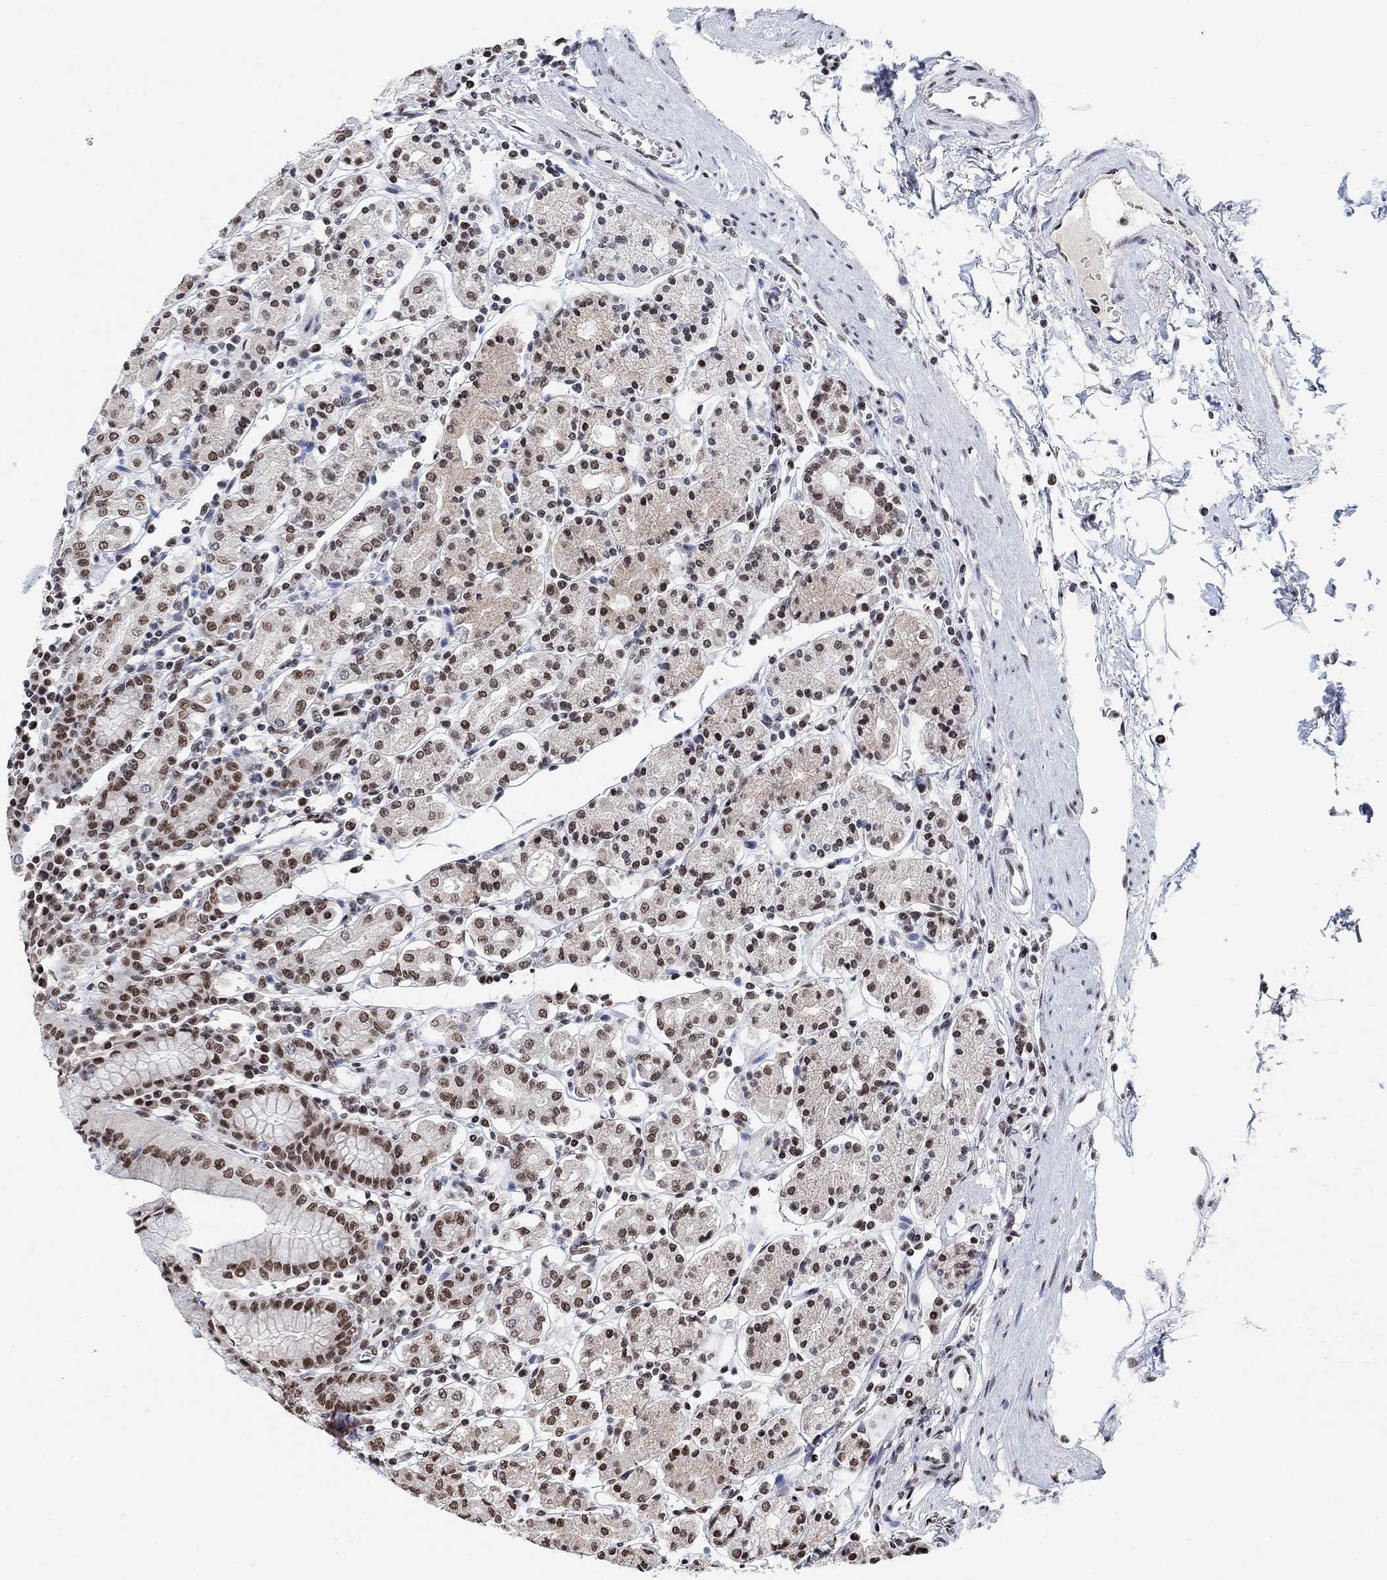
{"staining": {"intensity": "moderate", "quantity": ">75%", "location": "nuclear"}, "tissue": "stomach", "cell_type": "Glandular cells", "image_type": "normal", "snomed": [{"axis": "morphology", "description": "Normal tissue, NOS"}, {"axis": "topography", "description": "Stomach, upper"}, {"axis": "topography", "description": "Stomach"}], "caption": "Protein staining demonstrates moderate nuclear expression in about >75% of glandular cells in normal stomach.", "gene": "USP39", "patient": {"sex": "male", "age": 62}}